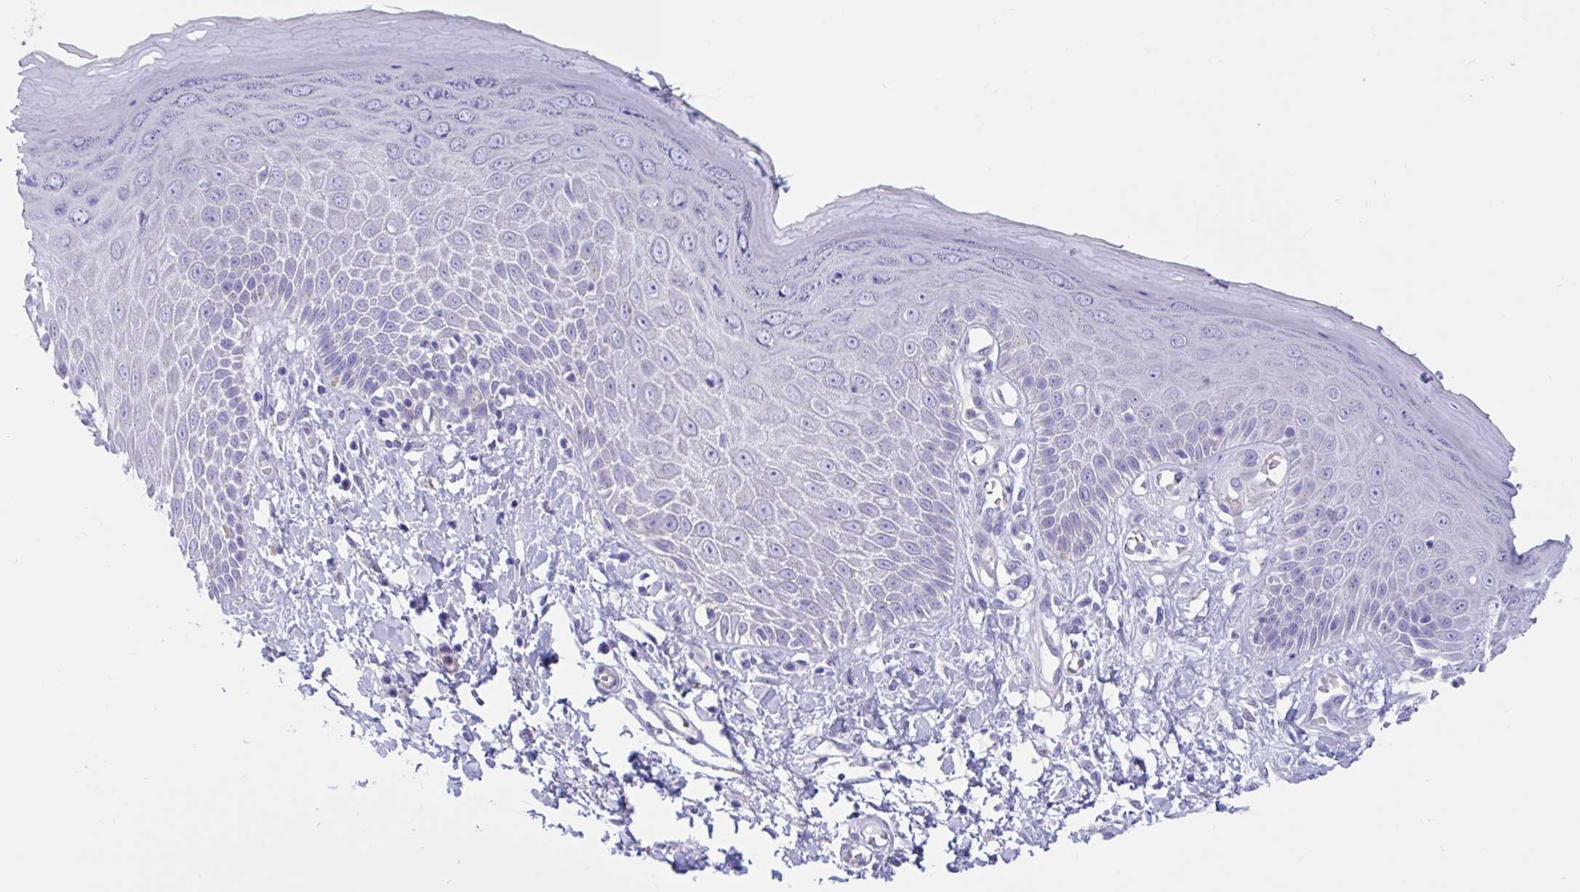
{"staining": {"intensity": "negative", "quantity": "none", "location": "none"}, "tissue": "skin", "cell_type": "Epidermal cells", "image_type": "normal", "snomed": [{"axis": "morphology", "description": "Normal tissue, NOS"}, {"axis": "topography", "description": "Anal"}, {"axis": "topography", "description": "Peripheral nerve tissue"}], "caption": "Image shows no protein positivity in epidermal cells of benign skin. (DAB immunohistochemistry (IHC) with hematoxylin counter stain).", "gene": "RNASE3", "patient": {"sex": "male", "age": 78}}